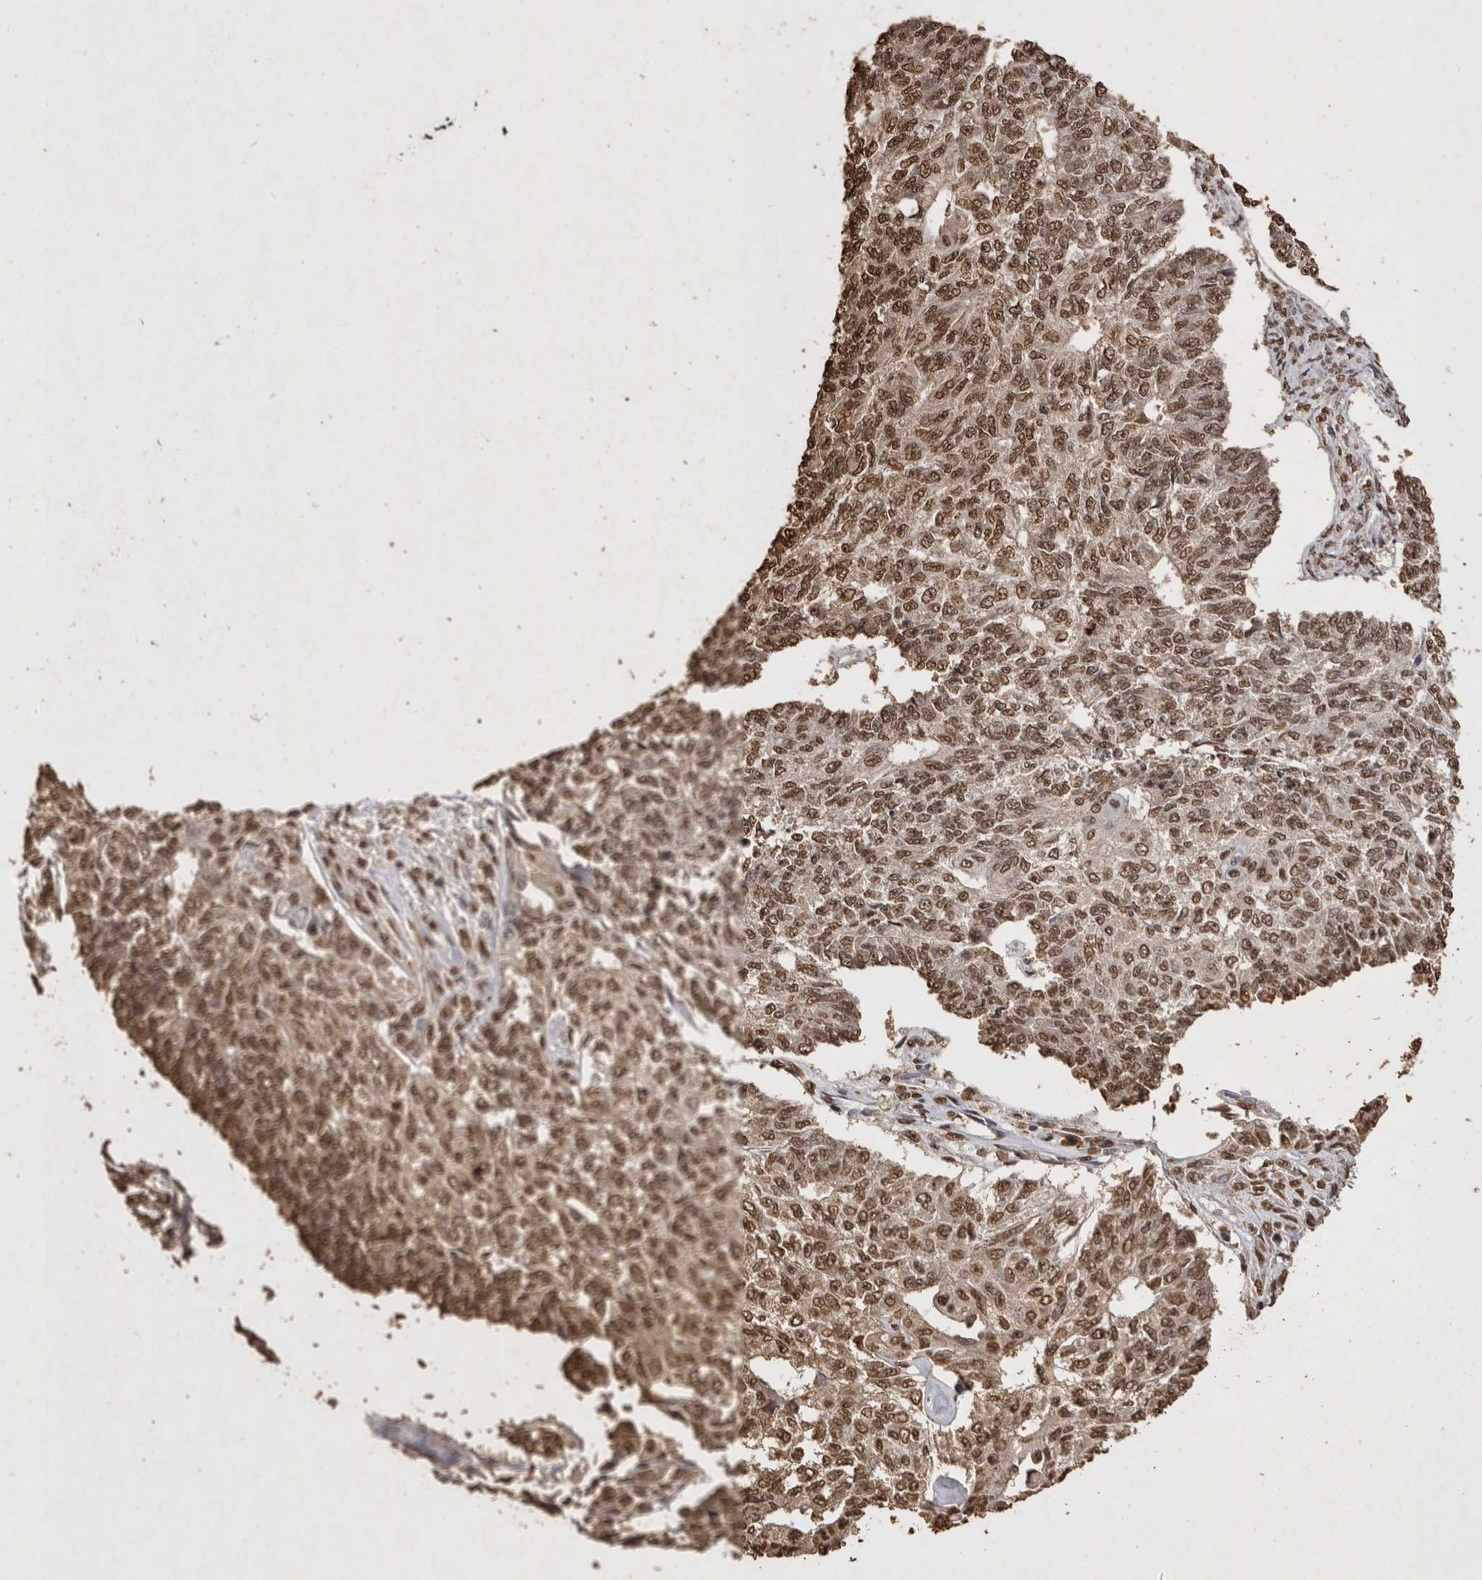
{"staining": {"intensity": "moderate", "quantity": ">75%", "location": "nuclear"}, "tissue": "endometrial cancer", "cell_type": "Tumor cells", "image_type": "cancer", "snomed": [{"axis": "morphology", "description": "Adenocarcinoma, NOS"}, {"axis": "topography", "description": "Endometrium"}], "caption": "High-magnification brightfield microscopy of endometrial adenocarcinoma stained with DAB (3,3'-diaminobenzidine) (brown) and counterstained with hematoxylin (blue). tumor cells exhibit moderate nuclear positivity is identified in about>75% of cells.", "gene": "FSTL3", "patient": {"sex": "female", "age": 32}}